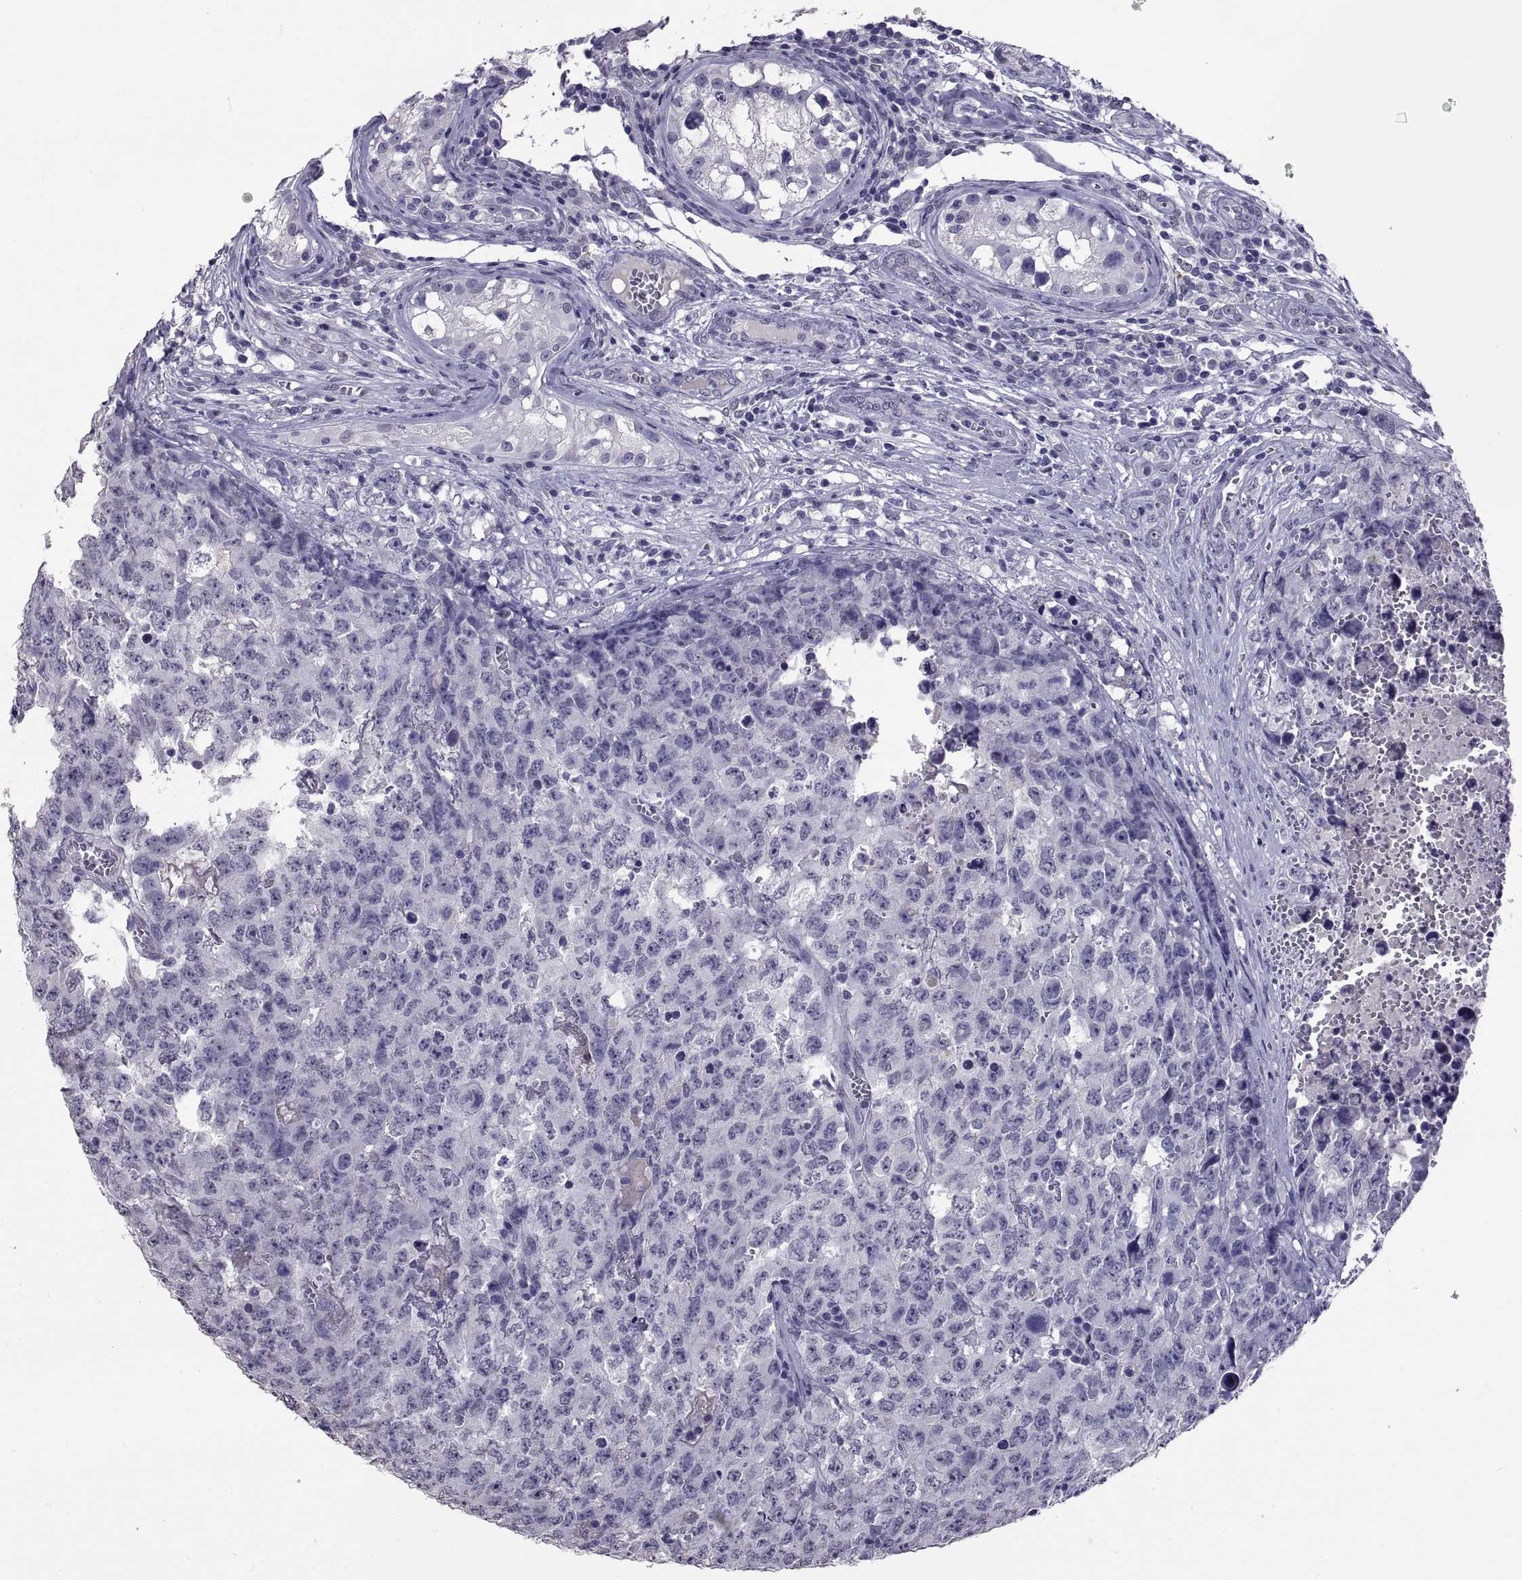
{"staining": {"intensity": "negative", "quantity": "none", "location": "none"}, "tissue": "testis cancer", "cell_type": "Tumor cells", "image_type": "cancer", "snomed": [{"axis": "morphology", "description": "Carcinoma, Embryonal, NOS"}, {"axis": "topography", "description": "Testis"}], "caption": "A histopathology image of embryonal carcinoma (testis) stained for a protein shows no brown staining in tumor cells.", "gene": "TGFBR3L", "patient": {"sex": "male", "age": 23}}